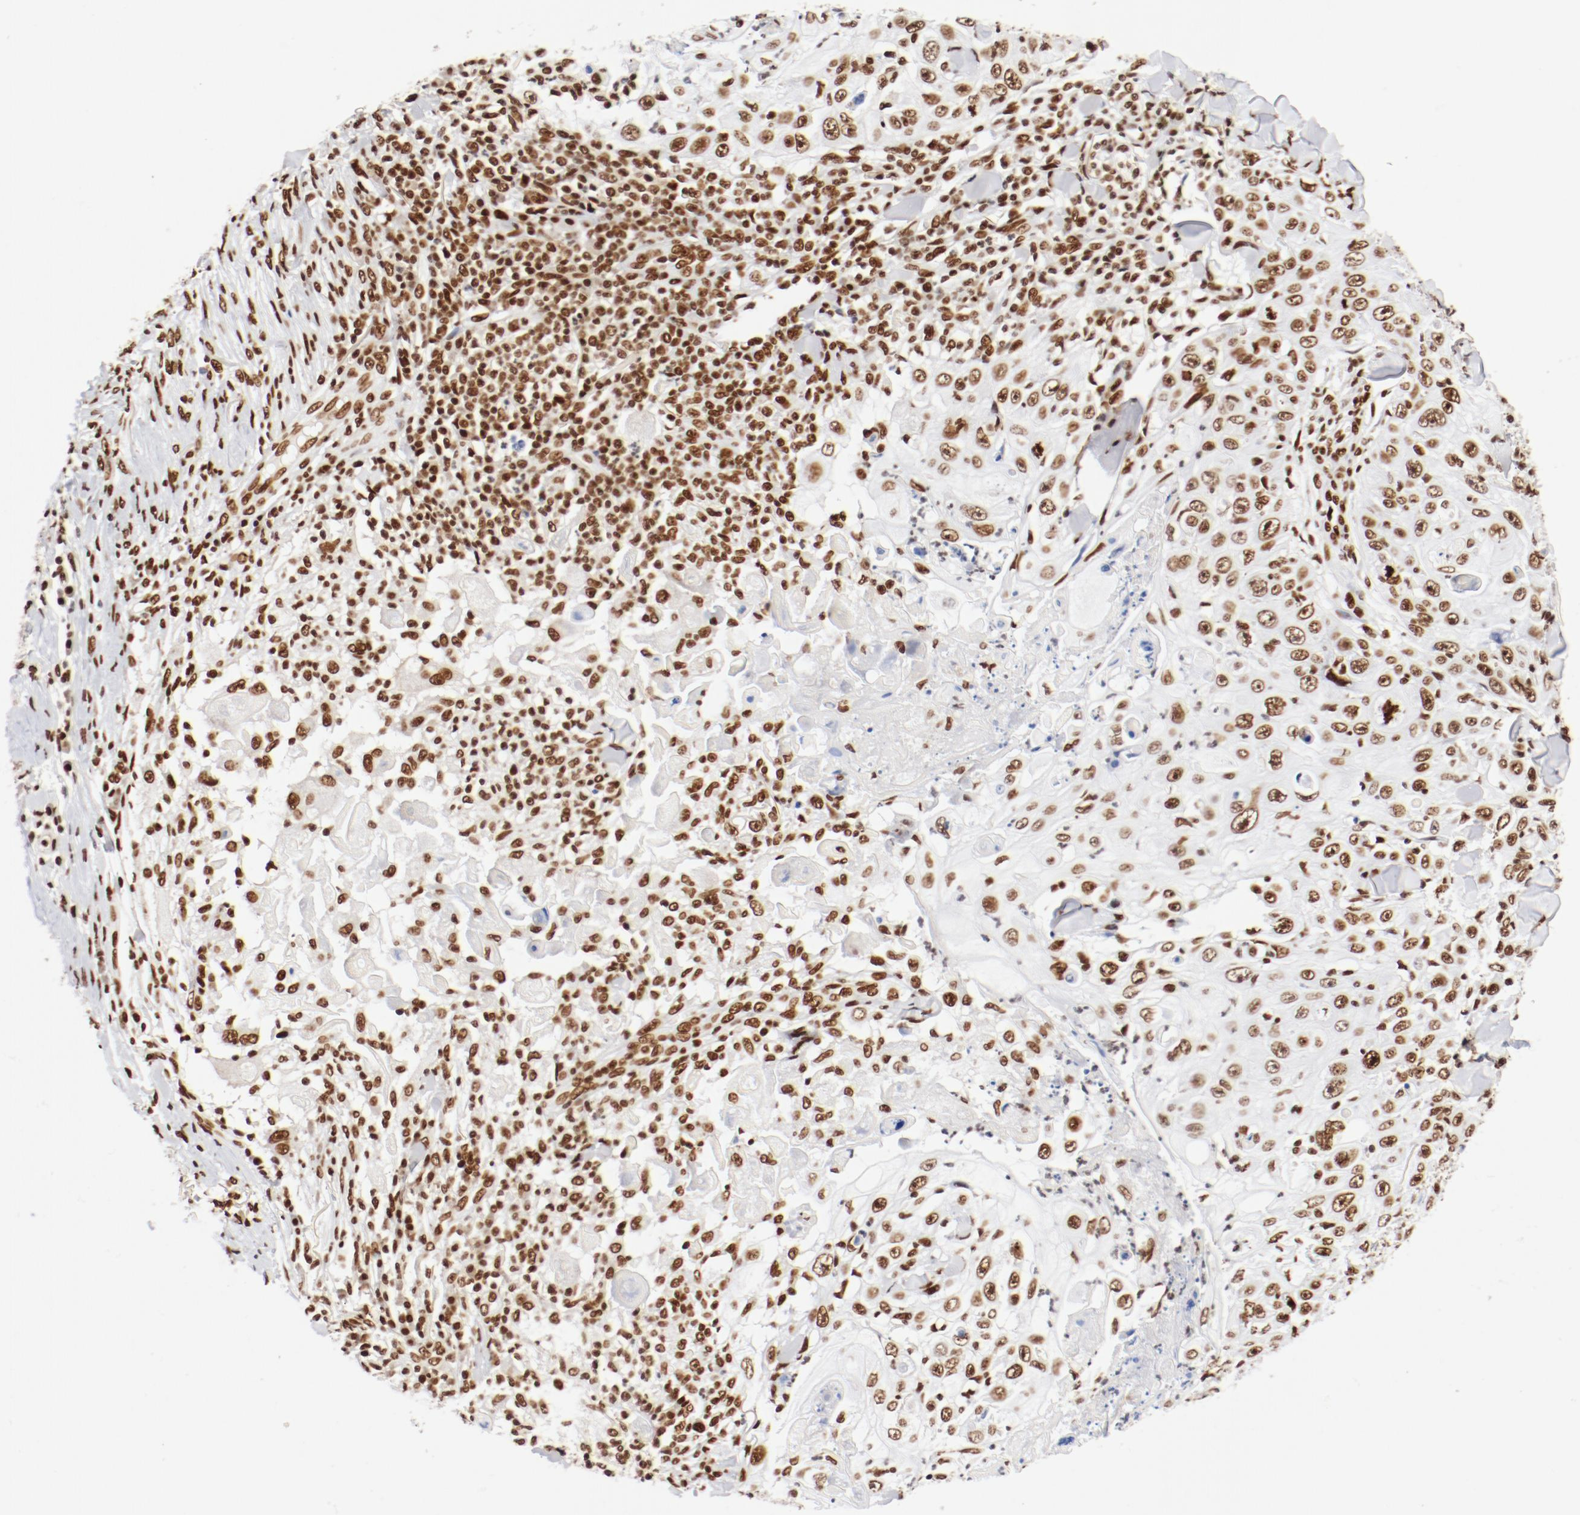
{"staining": {"intensity": "moderate", "quantity": ">75%", "location": "nuclear"}, "tissue": "skin cancer", "cell_type": "Tumor cells", "image_type": "cancer", "snomed": [{"axis": "morphology", "description": "Squamous cell carcinoma, NOS"}, {"axis": "topography", "description": "Skin"}], "caption": "Skin cancer (squamous cell carcinoma) stained with DAB immunohistochemistry (IHC) displays medium levels of moderate nuclear expression in approximately >75% of tumor cells.", "gene": "CTBP1", "patient": {"sex": "male", "age": 86}}